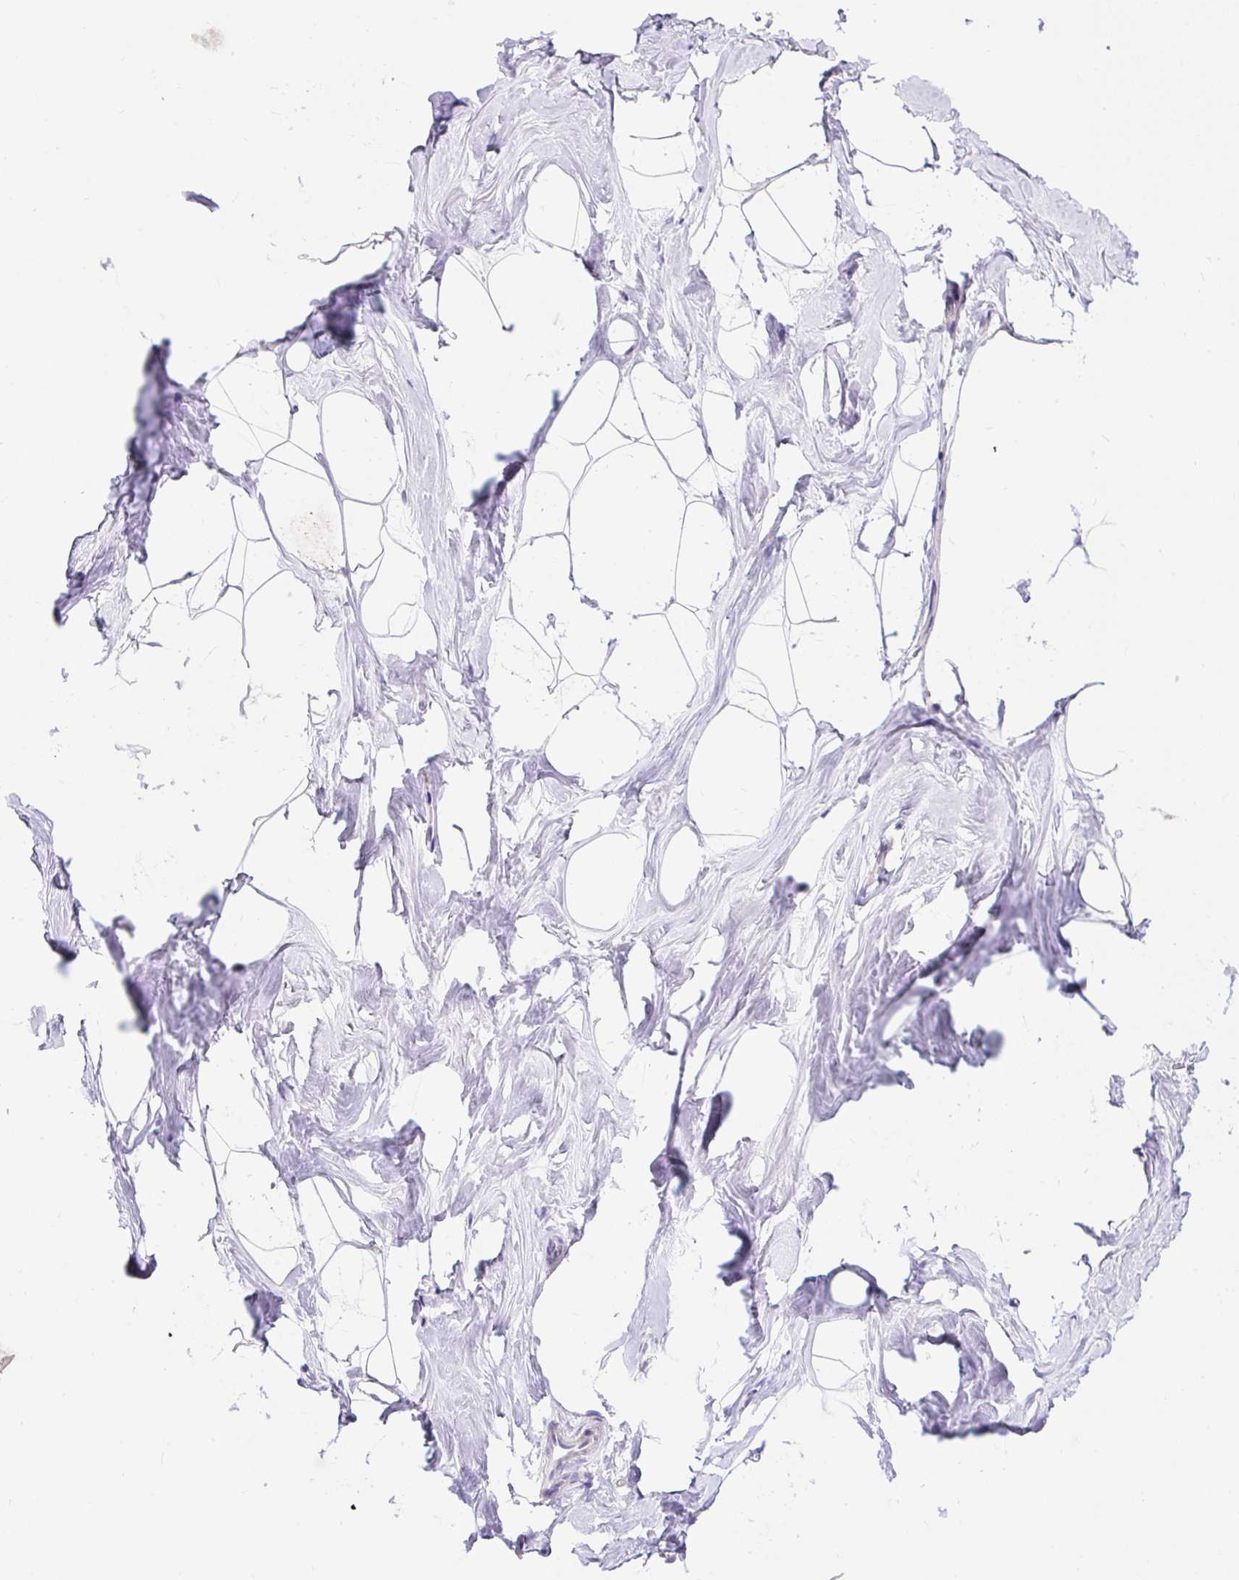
{"staining": {"intensity": "negative", "quantity": "none", "location": "none"}, "tissue": "breast", "cell_type": "Adipocytes", "image_type": "normal", "snomed": [{"axis": "morphology", "description": "Normal tissue, NOS"}, {"axis": "topography", "description": "Breast"}], "caption": "Histopathology image shows no significant protein expression in adipocytes of normal breast. The staining was performed using DAB (3,3'-diaminobenzidine) to visualize the protein expression in brown, while the nuclei were stained in blue with hematoxylin (Magnification: 20x).", "gene": "PMAIP1", "patient": {"sex": "female", "age": 32}}